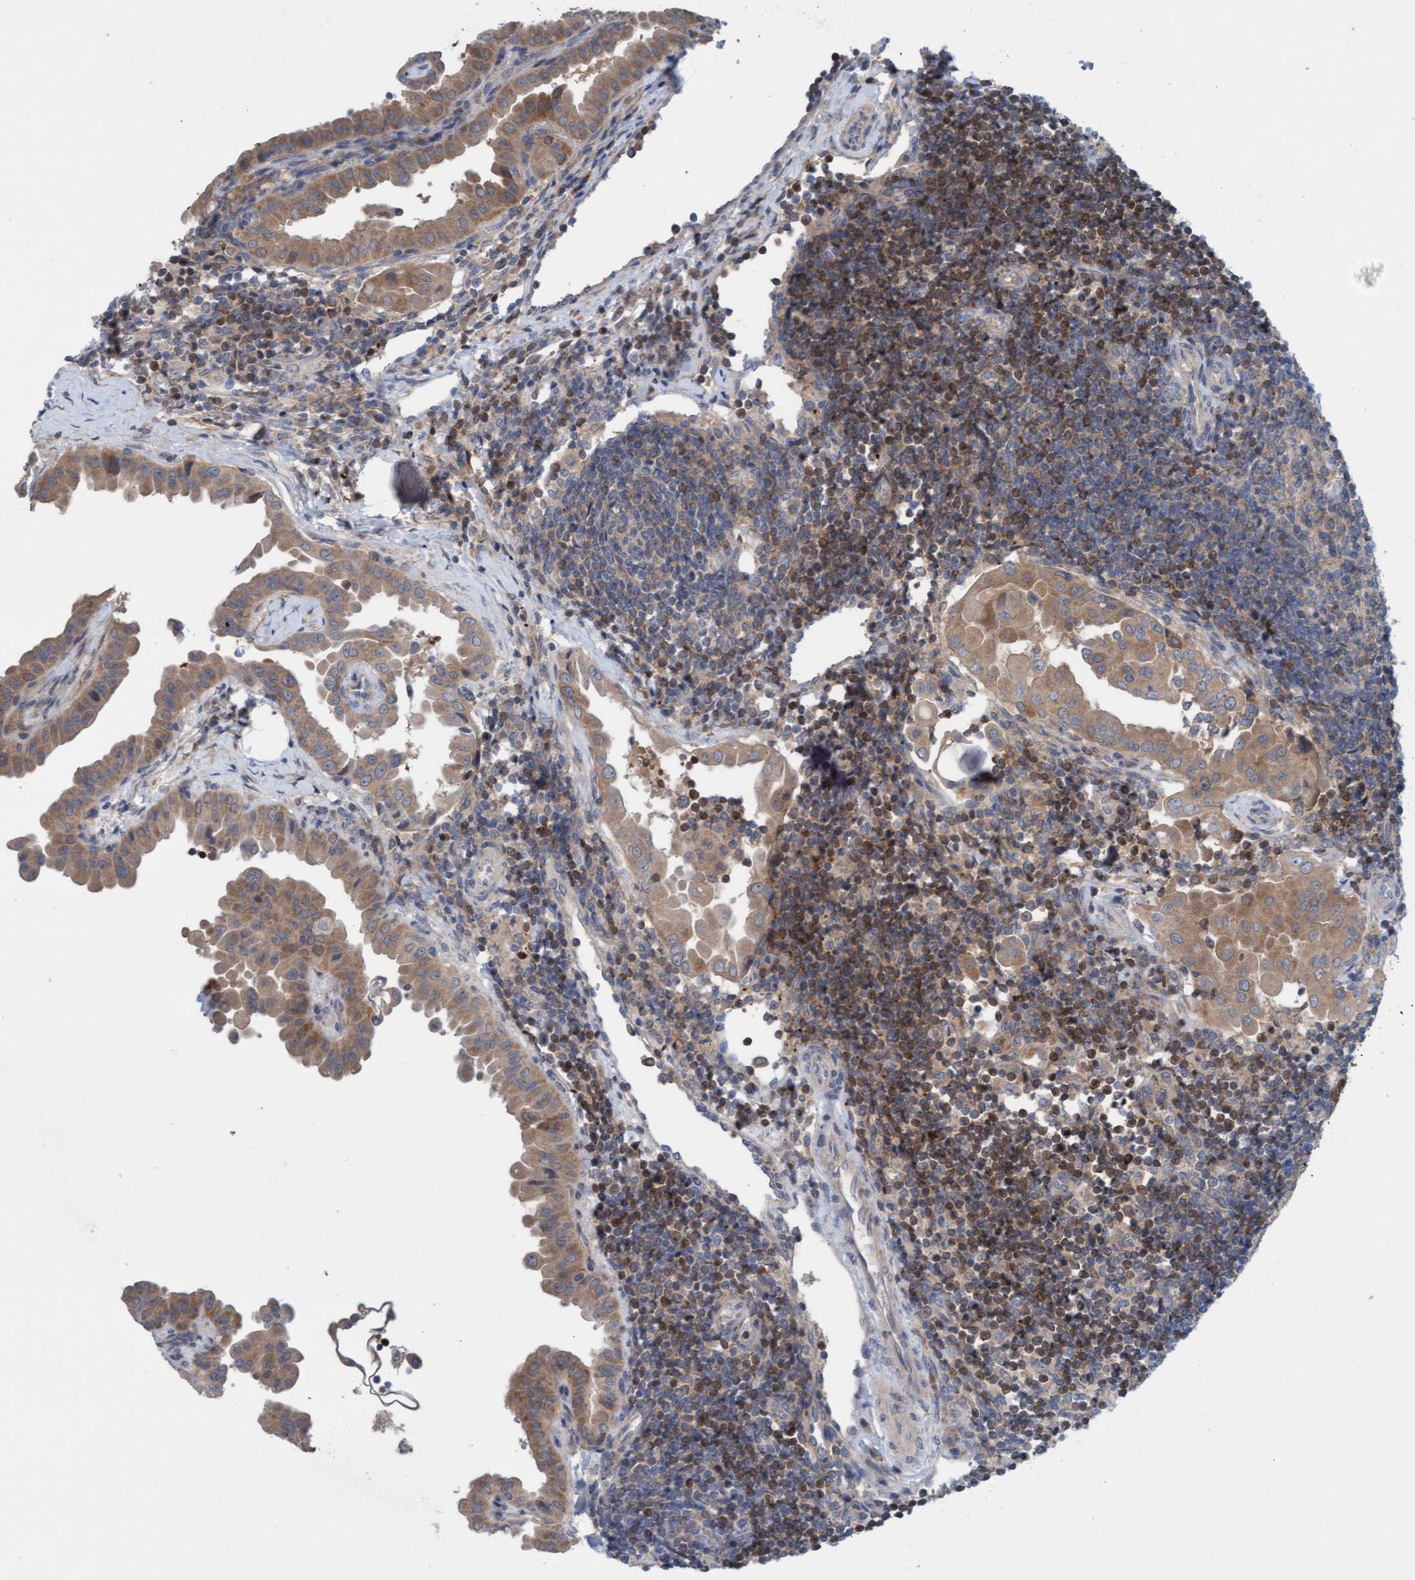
{"staining": {"intensity": "moderate", "quantity": ">75%", "location": "cytoplasmic/membranous"}, "tissue": "thyroid cancer", "cell_type": "Tumor cells", "image_type": "cancer", "snomed": [{"axis": "morphology", "description": "Papillary adenocarcinoma, NOS"}, {"axis": "topography", "description": "Thyroid gland"}], "caption": "An immunohistochemistry (IHC) photomicrograph of tumor tissue is shown. Protein staining in brown labels moderate cytoplasmic/membranous positivity in thyroid cancer within tumor cells.", "gene": "KLHL25", "patient": {"sex": "male", "age": 33}}